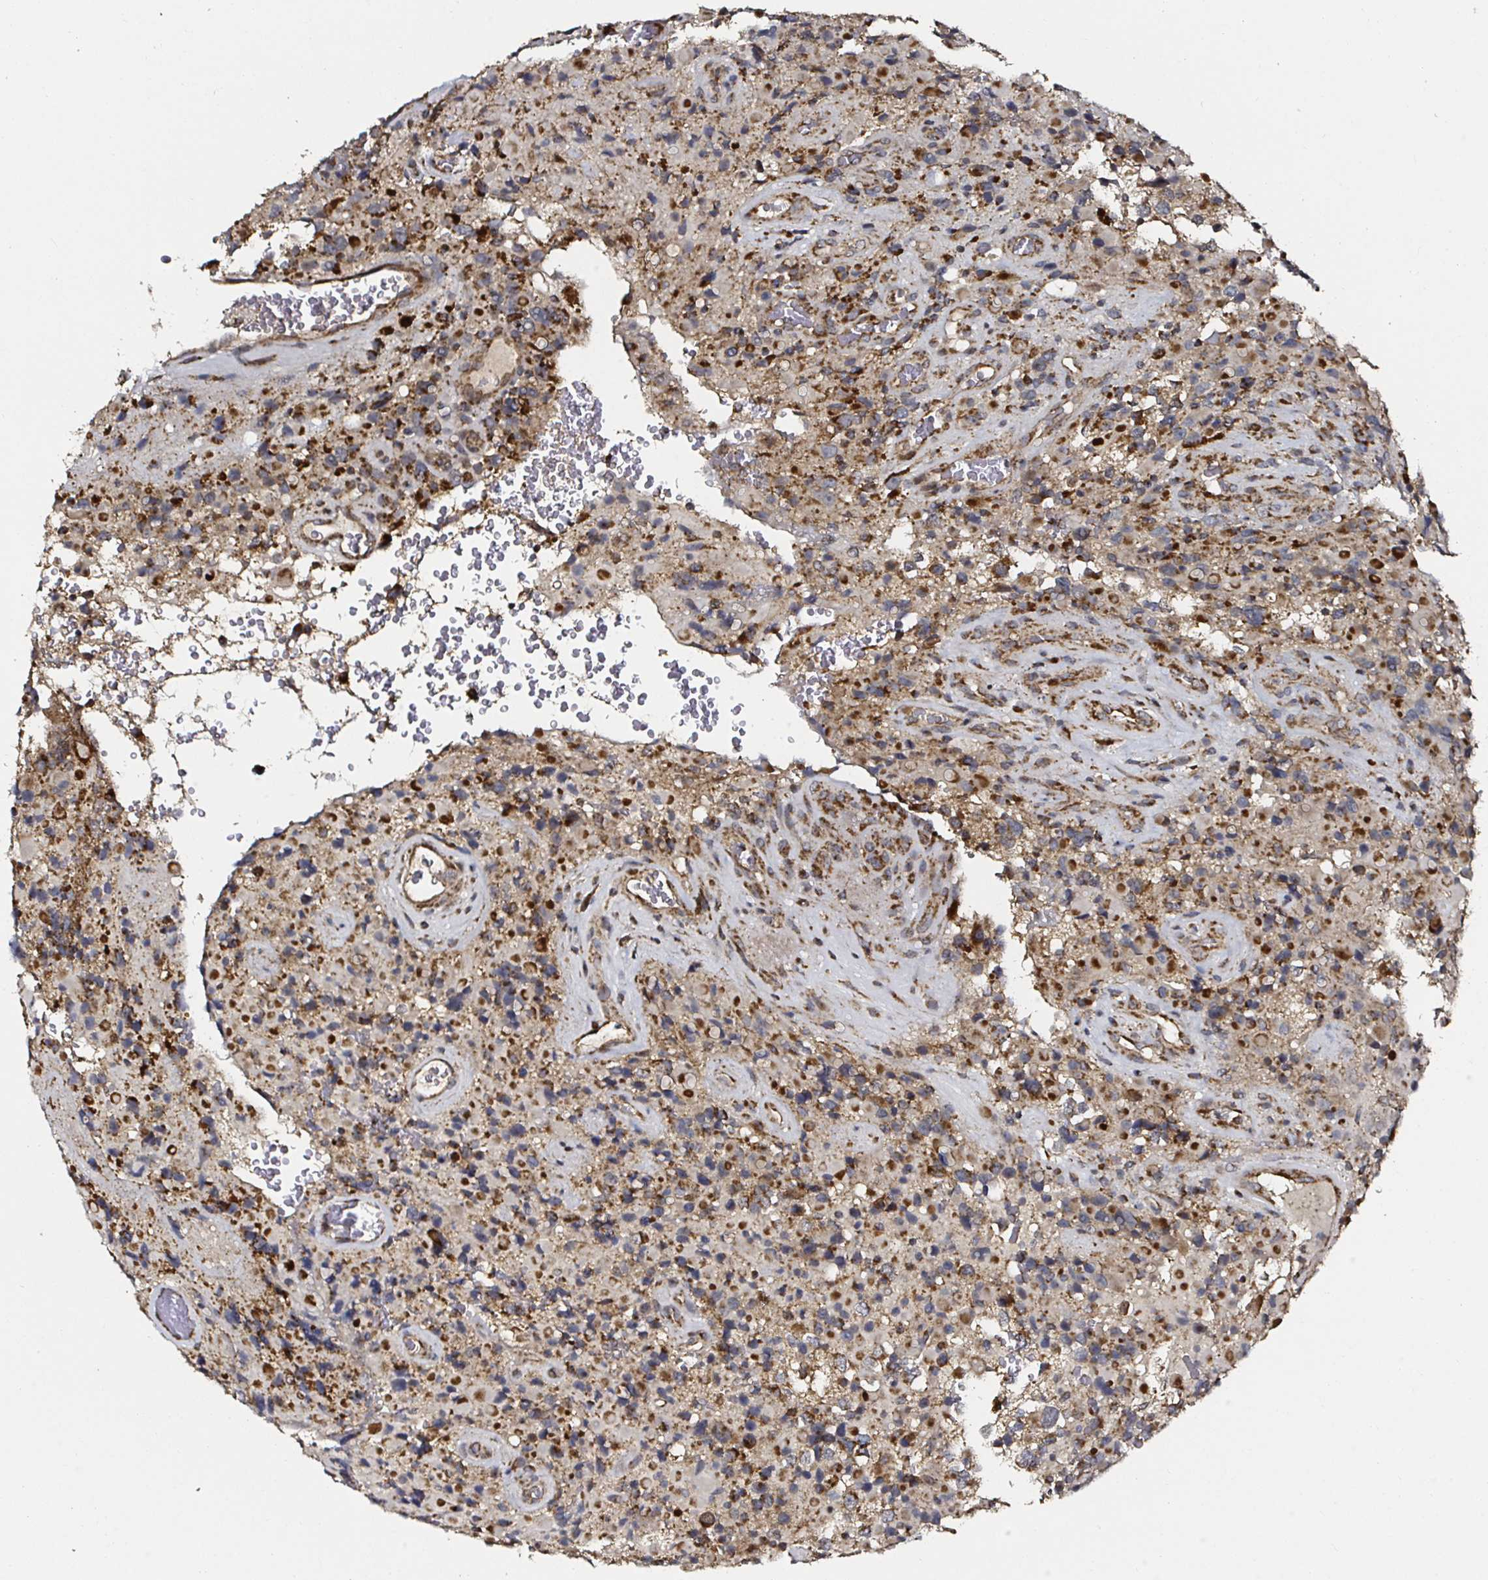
{"staining": {"intensity": "strong", "quantity": "25%-75%", "location": "cytoplasmic/membranous"}, "tissue": "glioma", "cell_type": "Tumor cells", "image_type": "cancer", "snomed": [{"axis": "morphology", "description": "Glioma, malignant, High grade"}, {"axis": "topography", "description": "Brain"}], "caption": "Tumor cells reveal high levels of strong cytoplasmic/membranous staining in approximately 25%-75% of cells in human glioma. The protein is stained brown, and the nuclei are stained in blue (DAB (3,3'-diaminobenzidine) IHC with brightfield microscopy, high magnification).", "gene": "ATAD3B", "patient": {"sex": "female", "age": 40}}